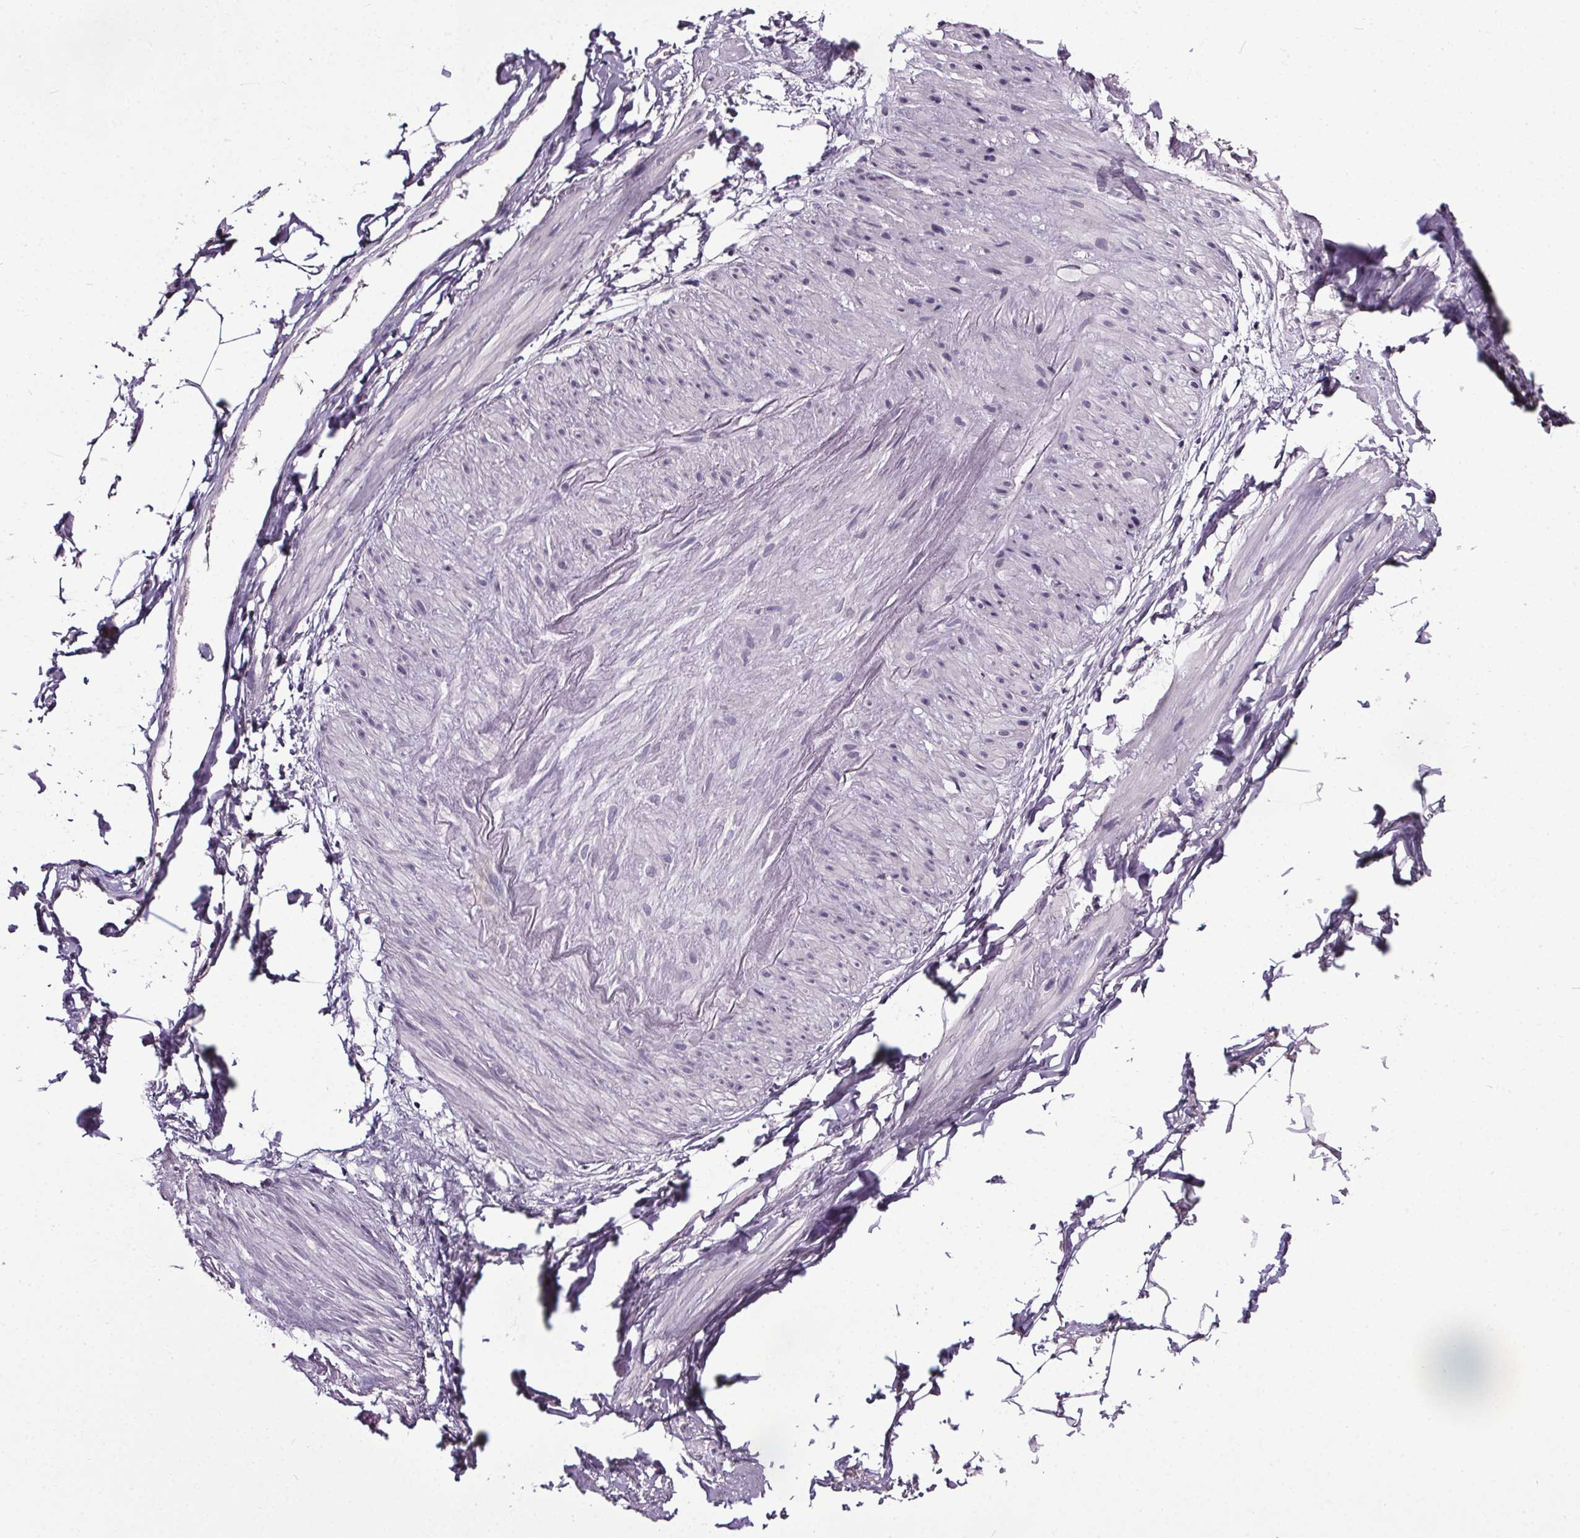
{"staining": {"intensity": "negative", "quantity": "none", "location": "none"}, "tissue": "adipose tissue", "cell_type": "Adipocytes", "image_type": "normal", "snomed": [{"axis": "morphology", "description": "Normal tissue, NOS"}, {"axis": "topography", "description": "Prostate"}, {"axis": "topography", "description": "Peripheral nerve tissue"}], "caption": "An IHC histopathology image of benign adipose tissue is shown. There is no staining in adipocytes of adipose tissue.", "gene": "NKX6", "patient": {"sex": "male", "age": 55}}